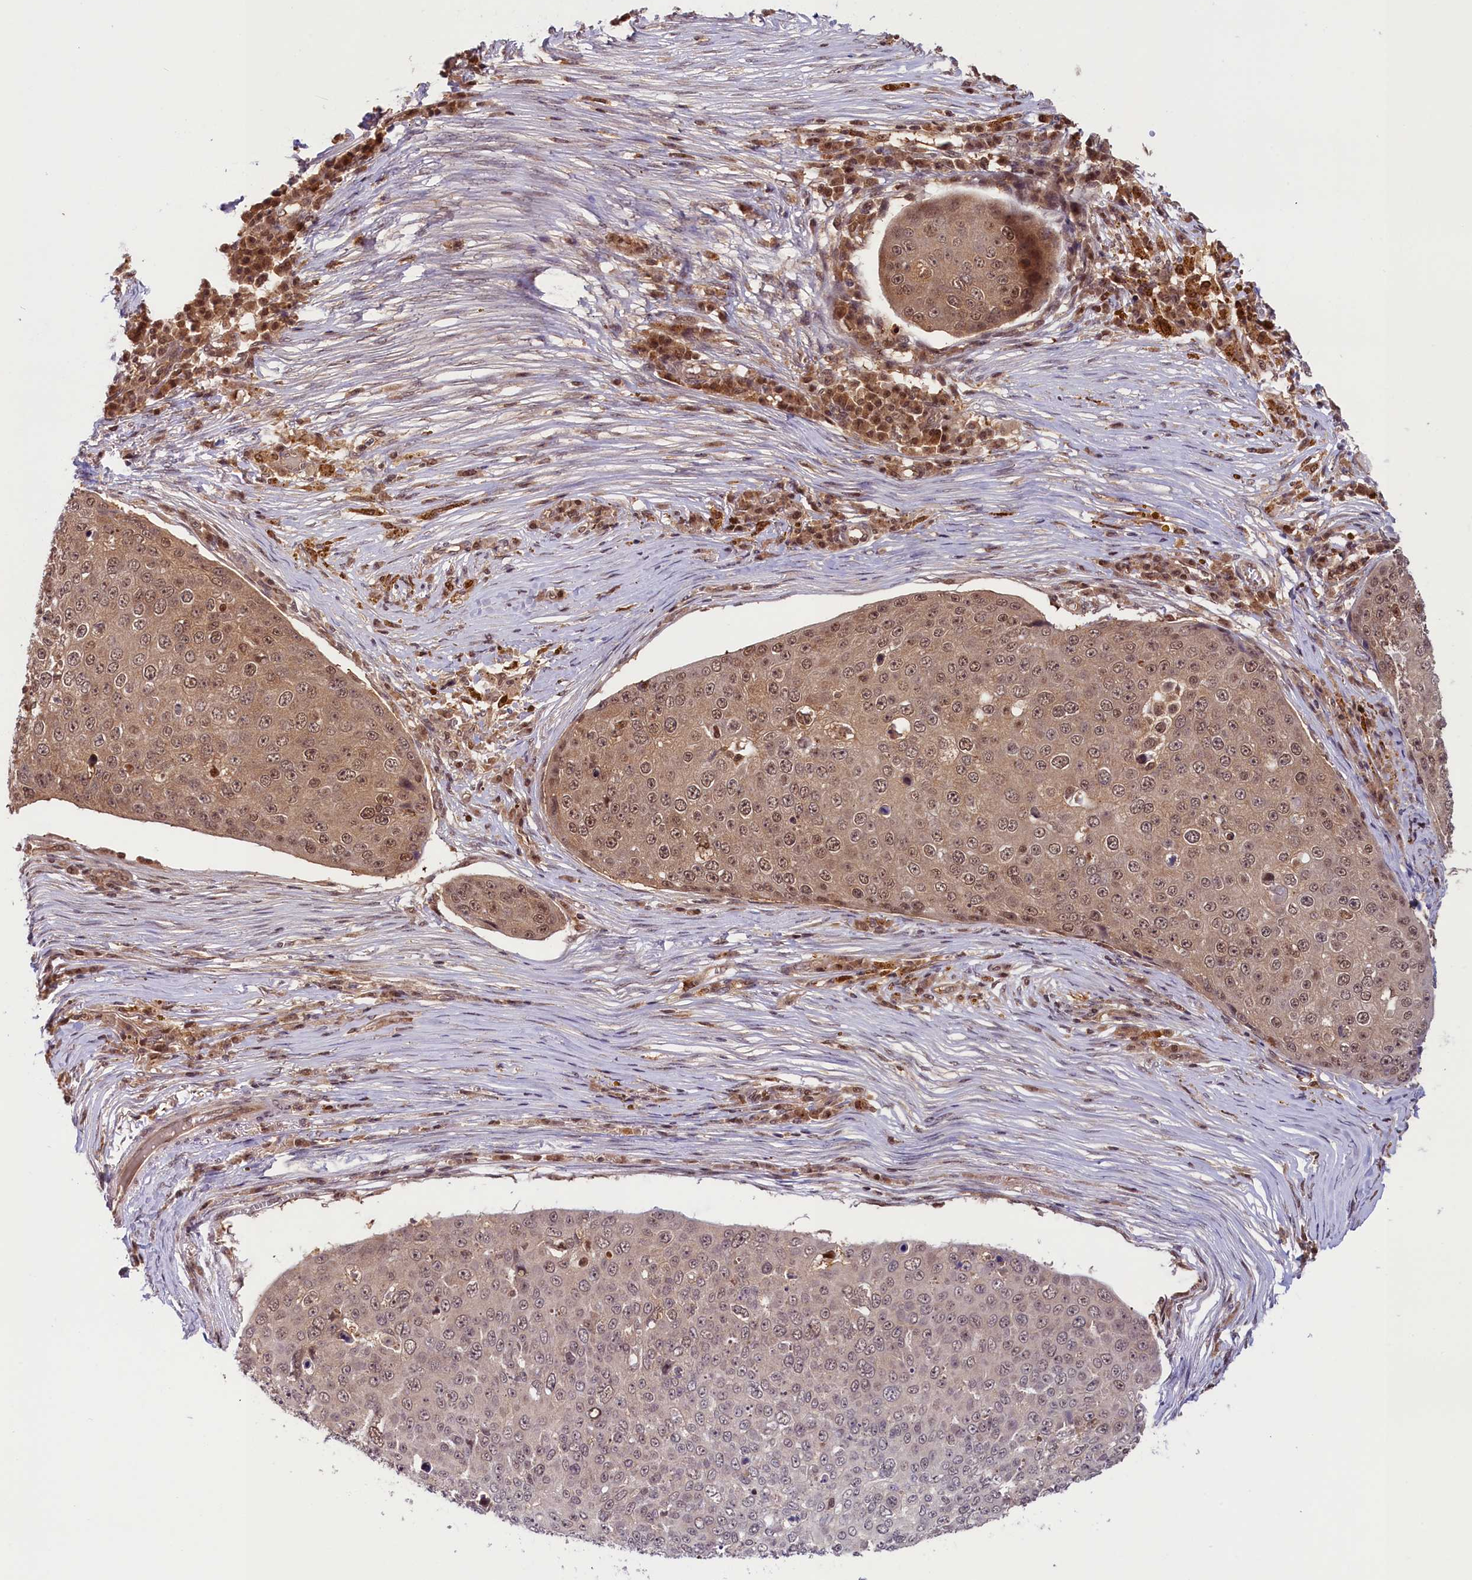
{"staining": {"intensity": "moderate", "quantity": ">75%", "location": "cytoplasmic/membranous,nuclear"}, "tissue": "skin cancer", "cell_type": "Tumor cells", "image_type": "cancer", "snomed": [{"axis": "morphology", "description": "Squamous cell carcinoma, NOS"}, {"axis": "topography", "description": "Skin"}], "caption": "This is a photomicrograph of immunohistochemistry staining of skin squamous cell carcinoma, which shows moderate expression in the cytoplasmic/membranous and nuclear of tumor cells.", "gene": "SLC7A6OS", "patient": {"sex": "male", "age": 71}}